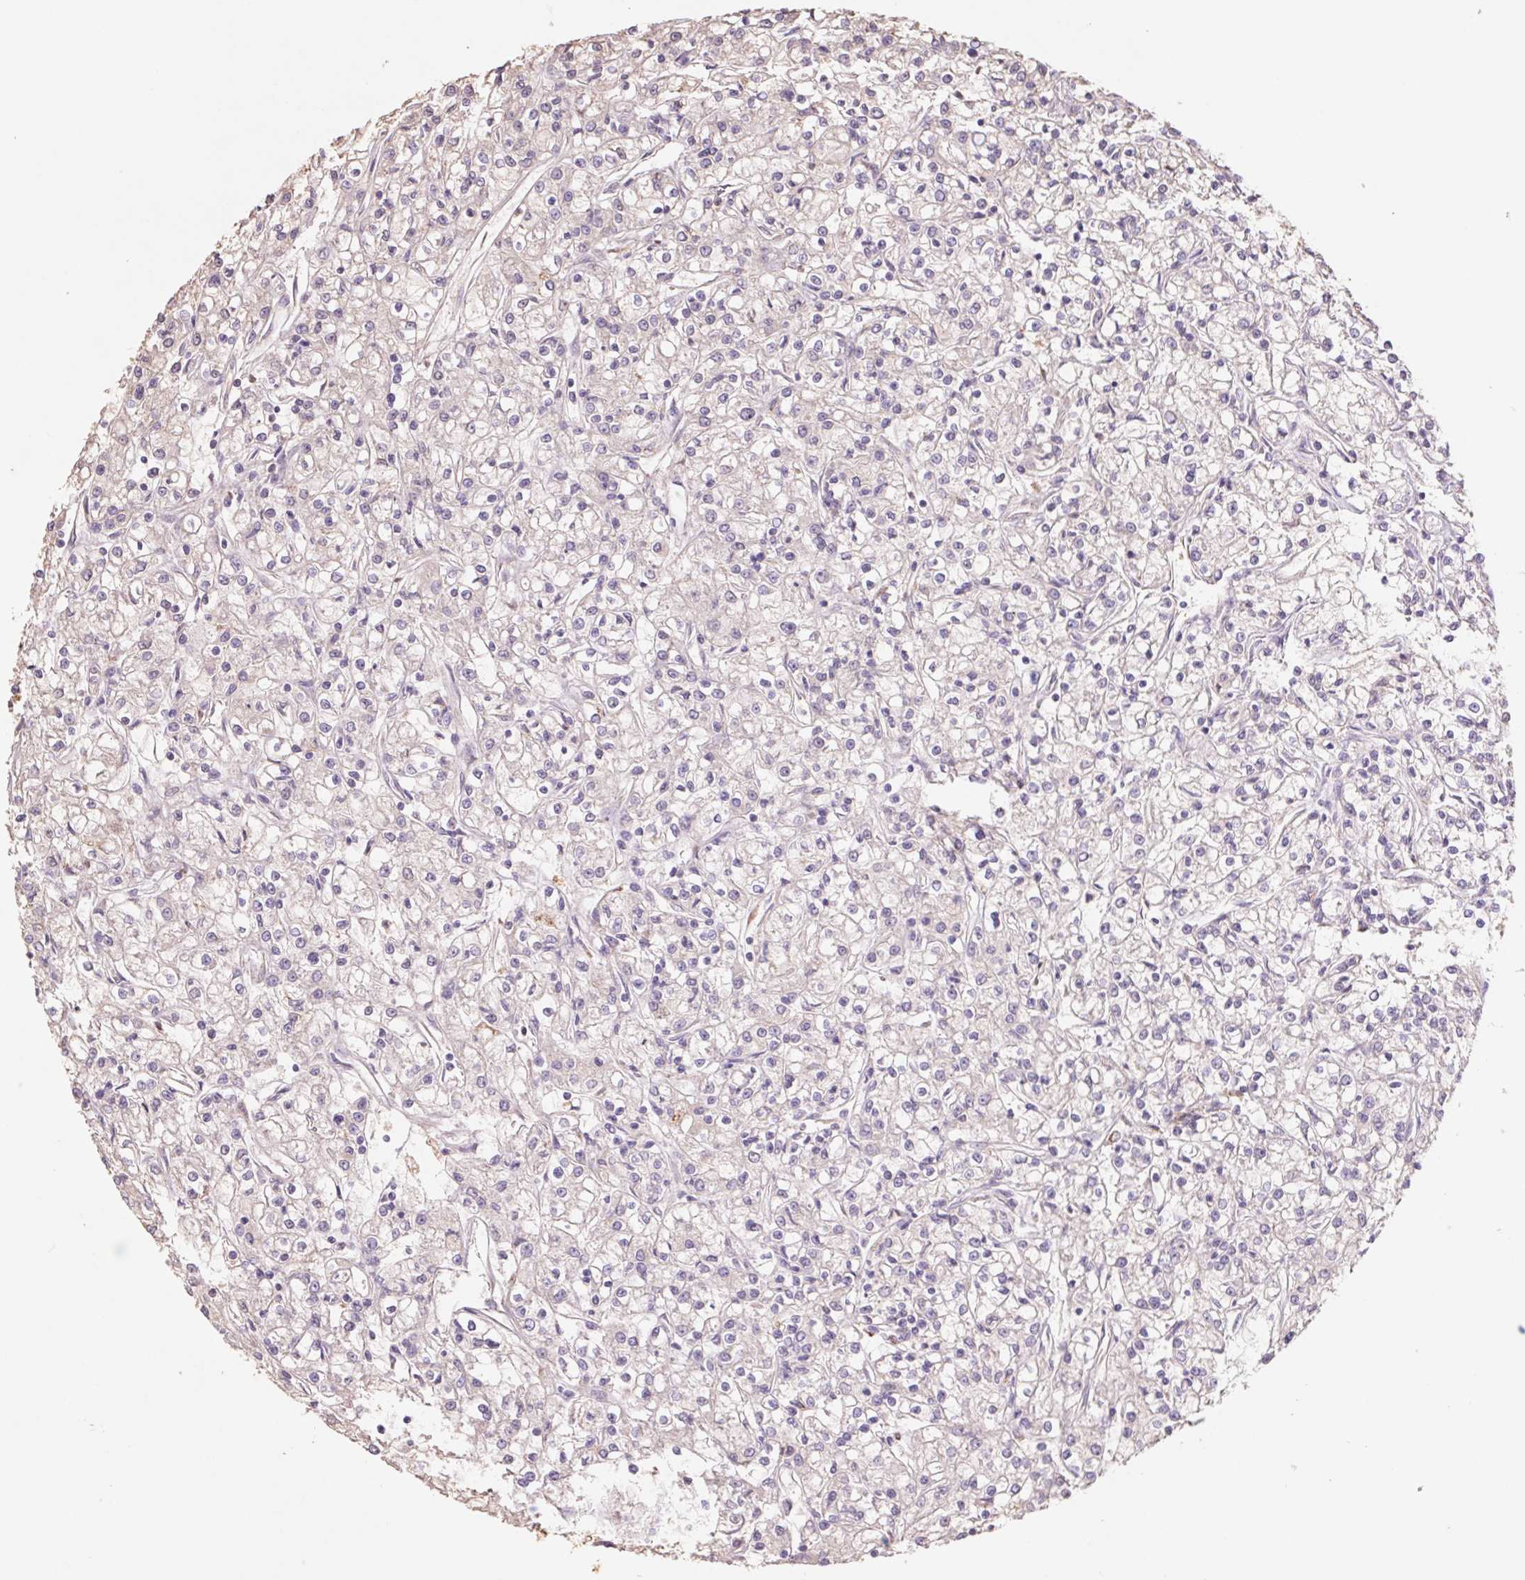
{"staining": {"intensity": "negative", "quantity": "none", "location": "none"}, "tissue": "renal cancer", "cell_type": "Tumor cells", "image_type": "cancer", "snomed": [{"axis": "morphology", "description": "Adenocarcinoma, NOS"}, {"axis": "topography", "description": "Kidney"}], "caption": "IHC of human renal cancer shows no expression in tumor cells.", "gene": "GRM2", "patient": {"sex": "female", "age": 59}}